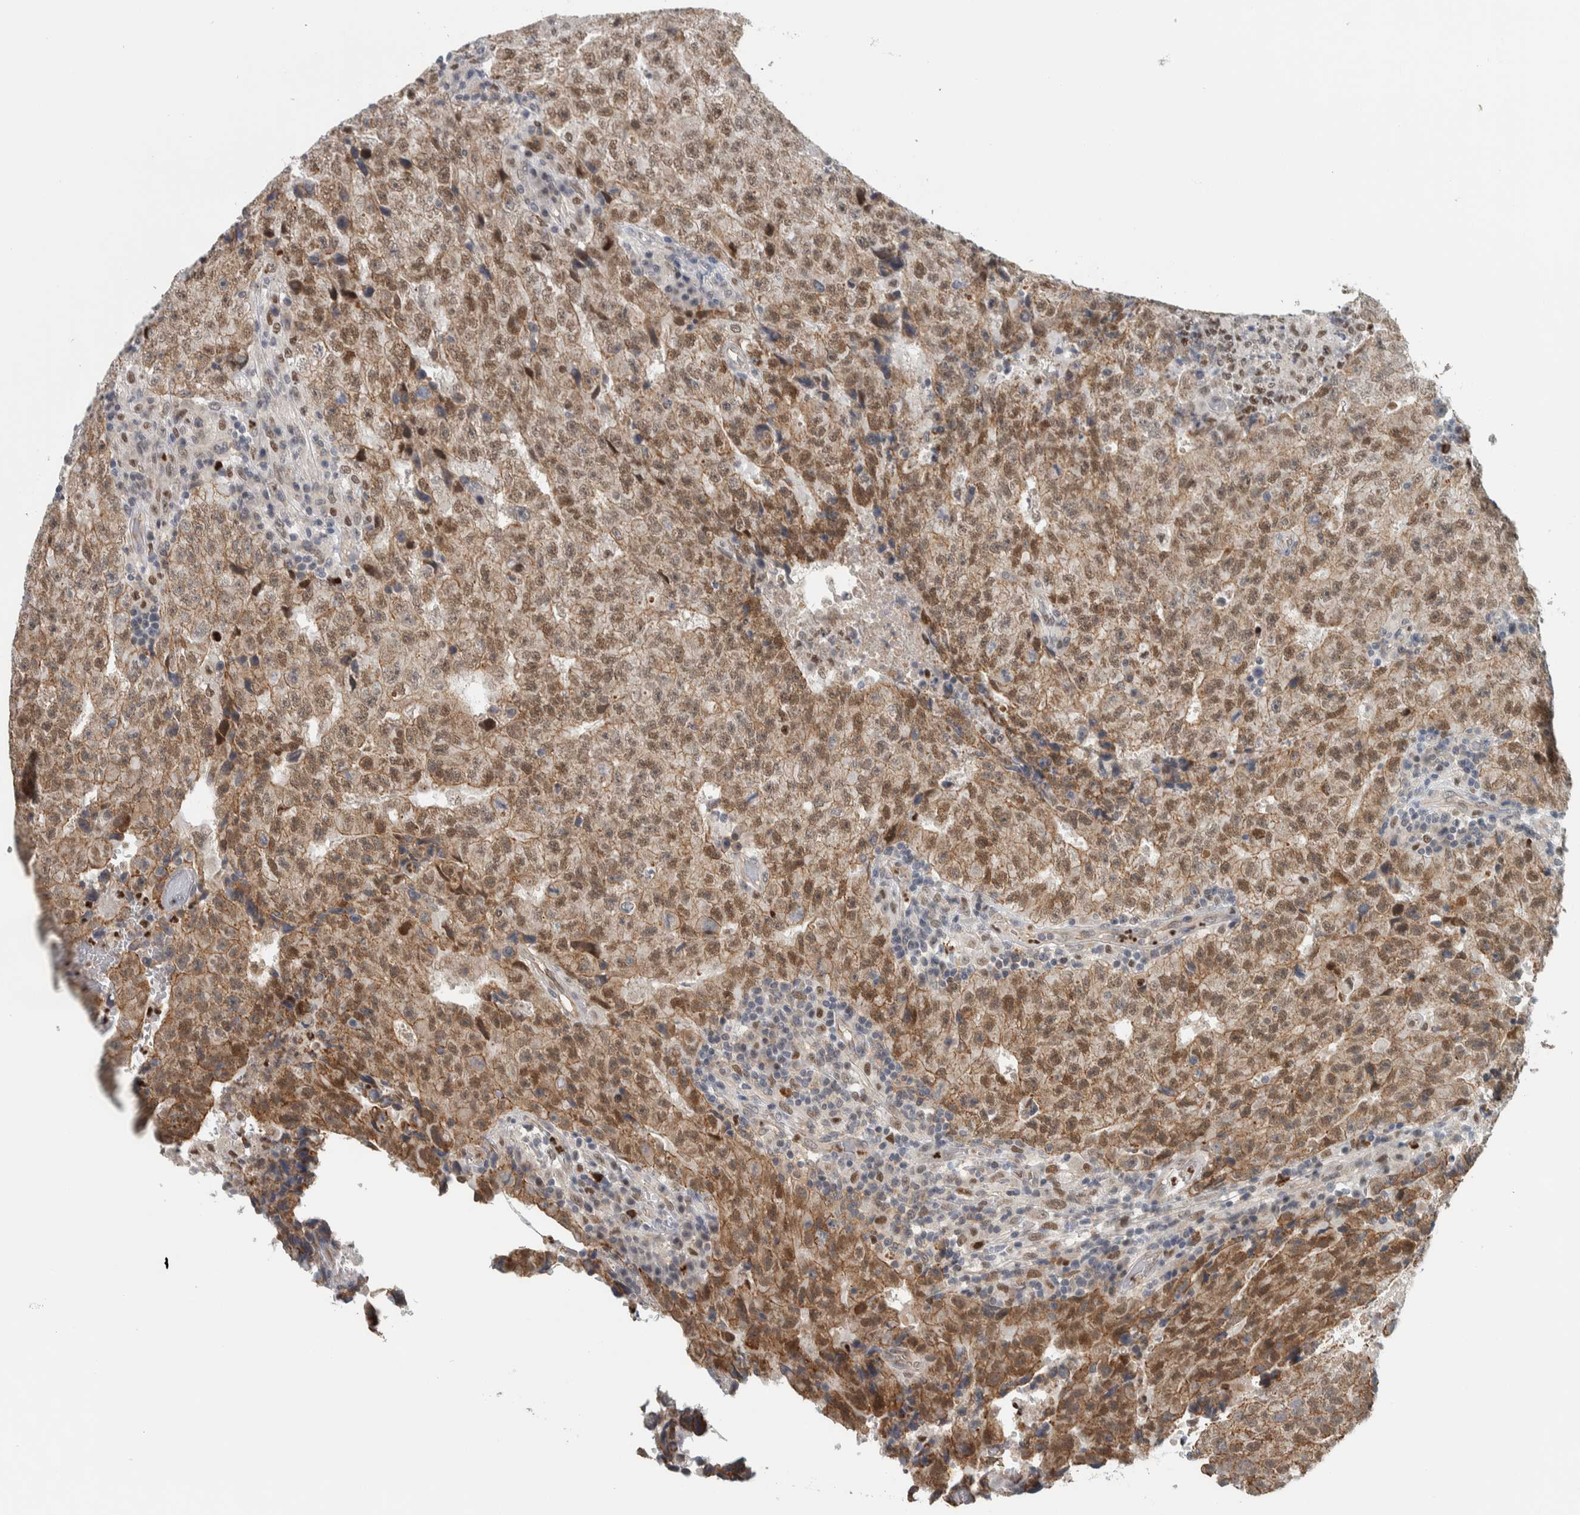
{"staining": {"intensity": "moderate", "quantity": ">75%", "location": "cytoplasmic/membranous,nuclear"}, "tissue": "testis cancer", "cell_type": "Tumor cells", "image_type": "cancer", "snomed": [{"axis": "morphology", "description": "Necrosis, NOS"}, {"axis": "morphology", "description": "Carcinoma, Embryonal, NOS"}, {"axis": "topography", "description": "Testis"}], "caption": "Embryonal carcinoma (testis) stained for a protein demonstrates moderate cytoplasmic/membranous and nuclear positivity in tumor cells. (DAB (3,3'-diaminobenzidine) IHC with brightfield microscopy, high magnification).", "gene": "ADPRM", "patient": {"sex": "male", "age": 19}}